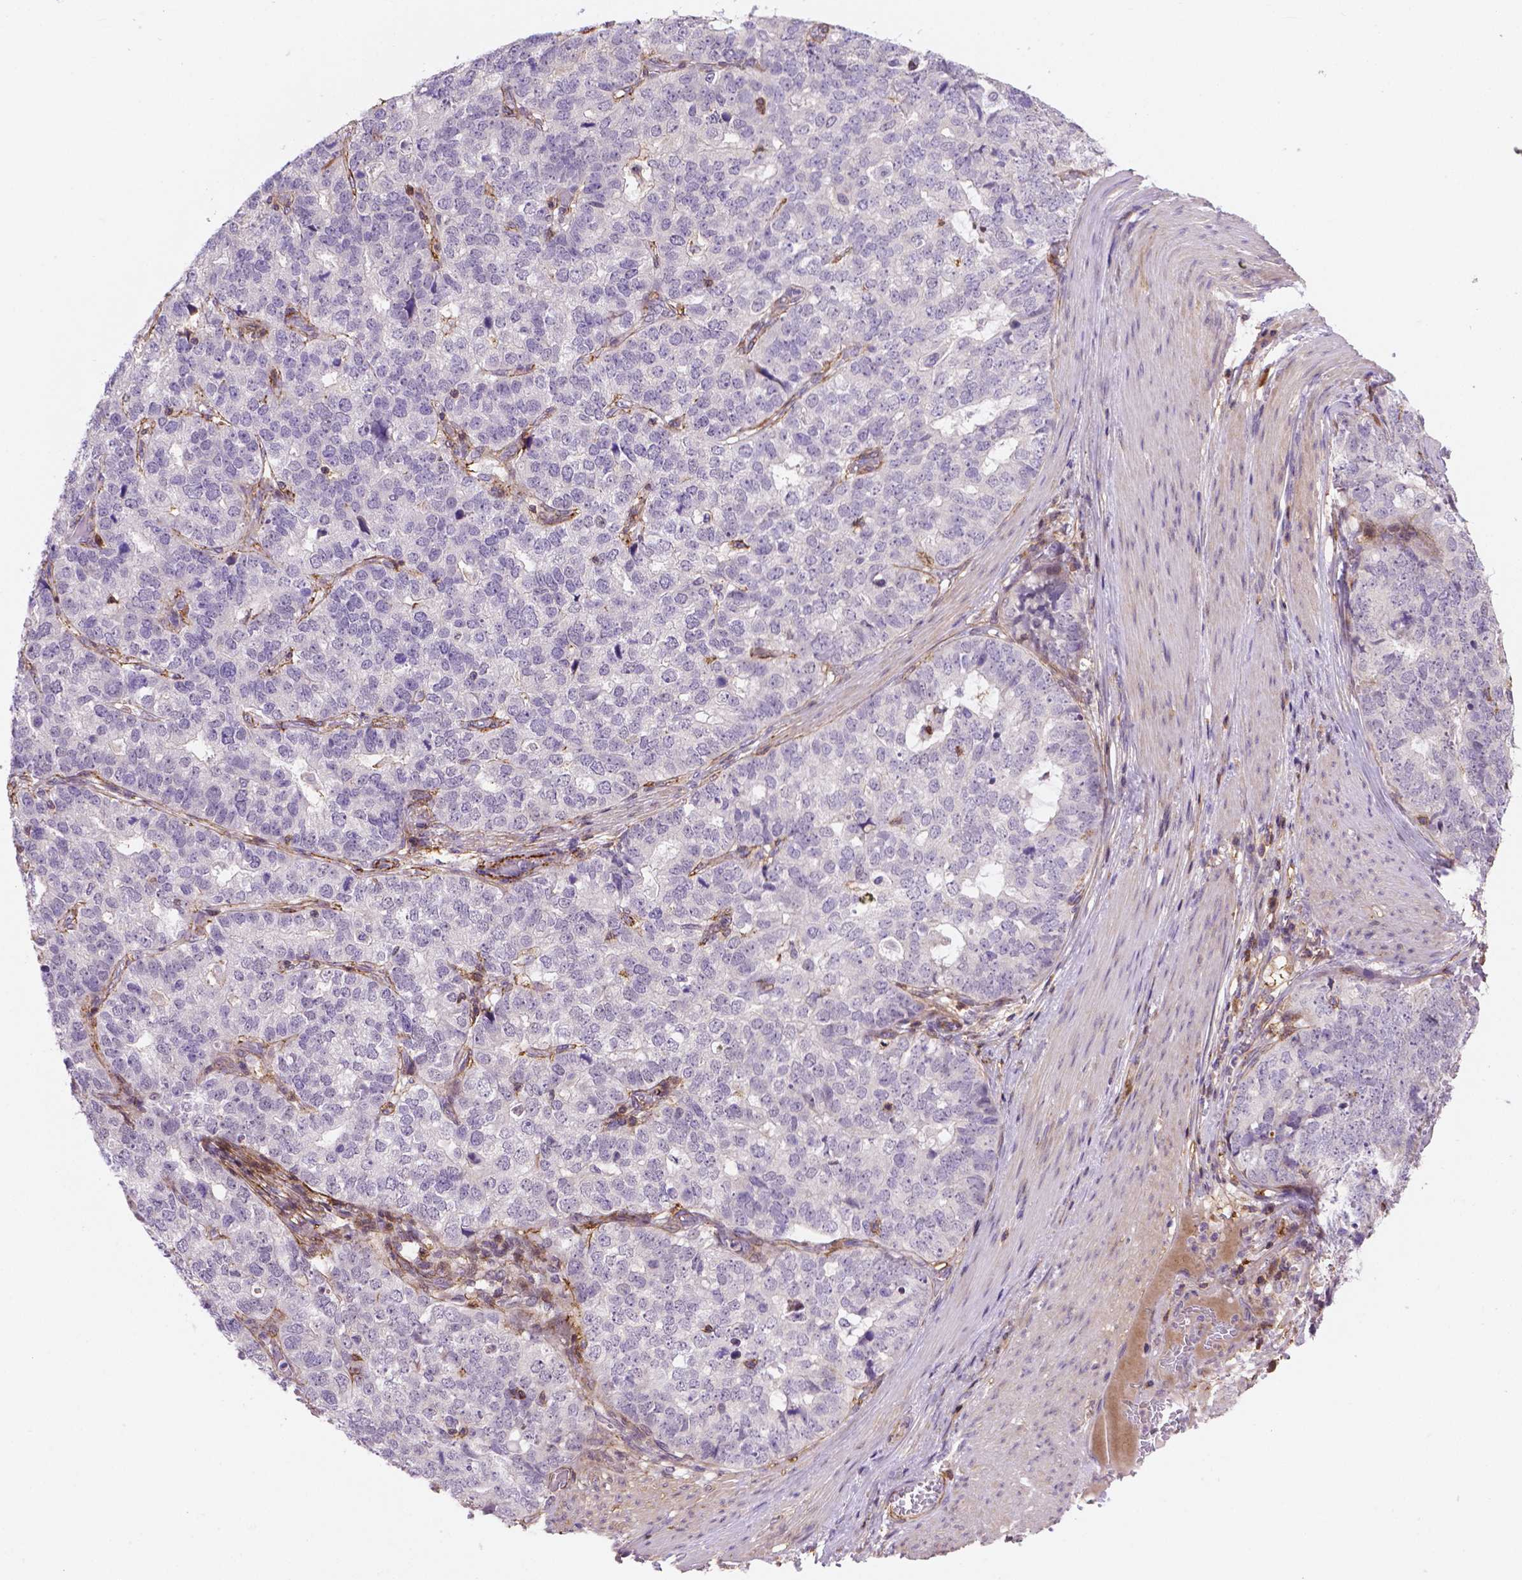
{"staining": {"intensity": "negative", "quantity": "none", "location": "none"}, "tissue": "stomach cancer", "cell_type": "Tumor cells", "image_type": "cancer", "snomed": [{"axis": "morphology", "description": "Adenocarcinoma, NOS"}, {"axis": "topography", "description": "Stomach"}], "caption": "Stomach cancer (adenocarcinoma) was stained to show a protein in brown. There is no significant positivity in tumor cells.", "gene": "ACAD10", "patient": {"sex": "male", "age": 69}}